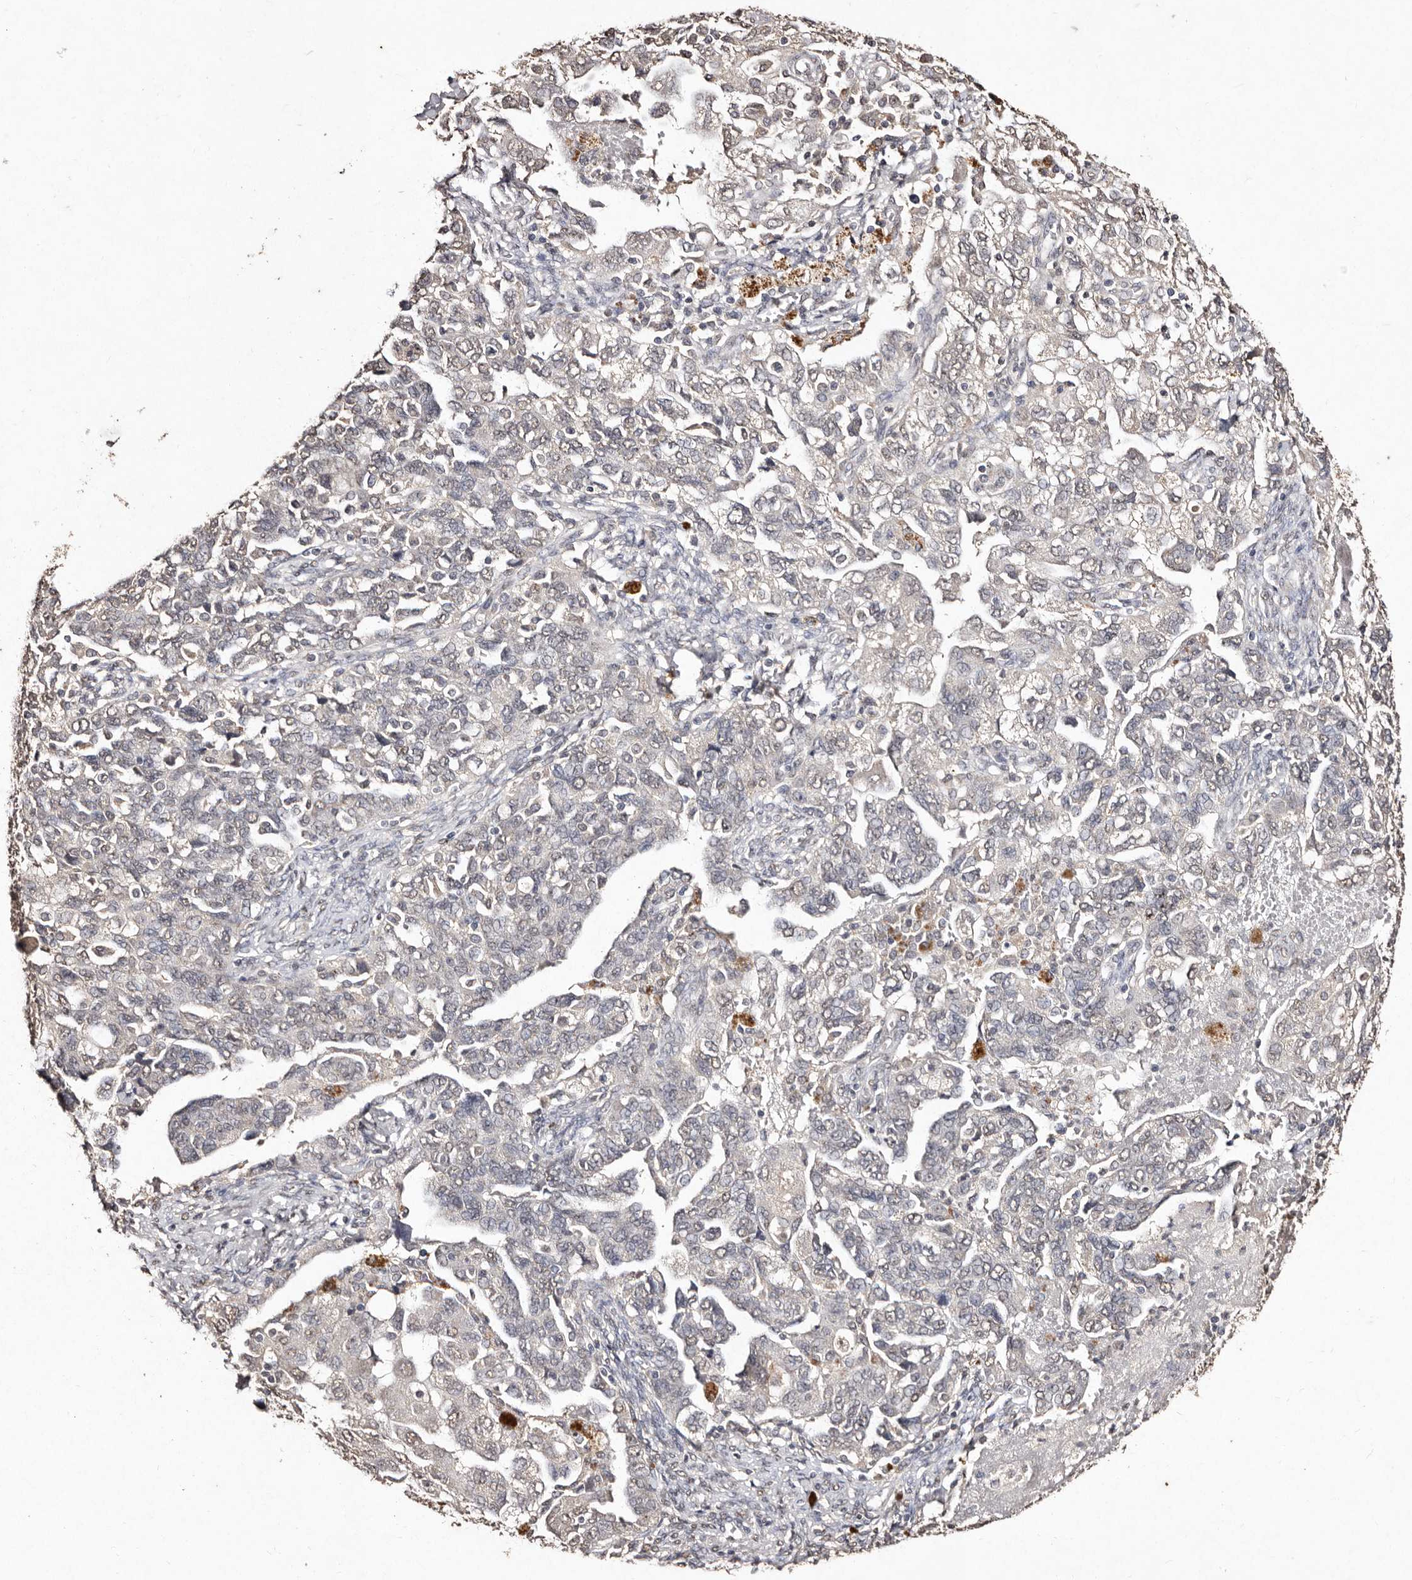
{"staining": {"intensity": "weak", "quantity": "<25%", "location": "nuclear"}, "tissue": "ovarian cancer", "cell_type": "Tumor cells", "image_type": "cancer", "snomed": [{"axis": "morphology", "description": "Carcinoma, NOS"}, {"axis": "morphology", "description": "Cystadenocarcinoma, serous, NOS"}, {"axis": "topography", "description": "Ovary"}], "caption": "The immunohistochemistry (IHC) histopathology image has no significant staining in tumor cells of ovarian carcinoma tissue. (DAB immunohistochemistry visualized using brightfield microscopy, high magnification).", "gene": "ERBB4", "patient": {"sex": "female", "age": 69}}